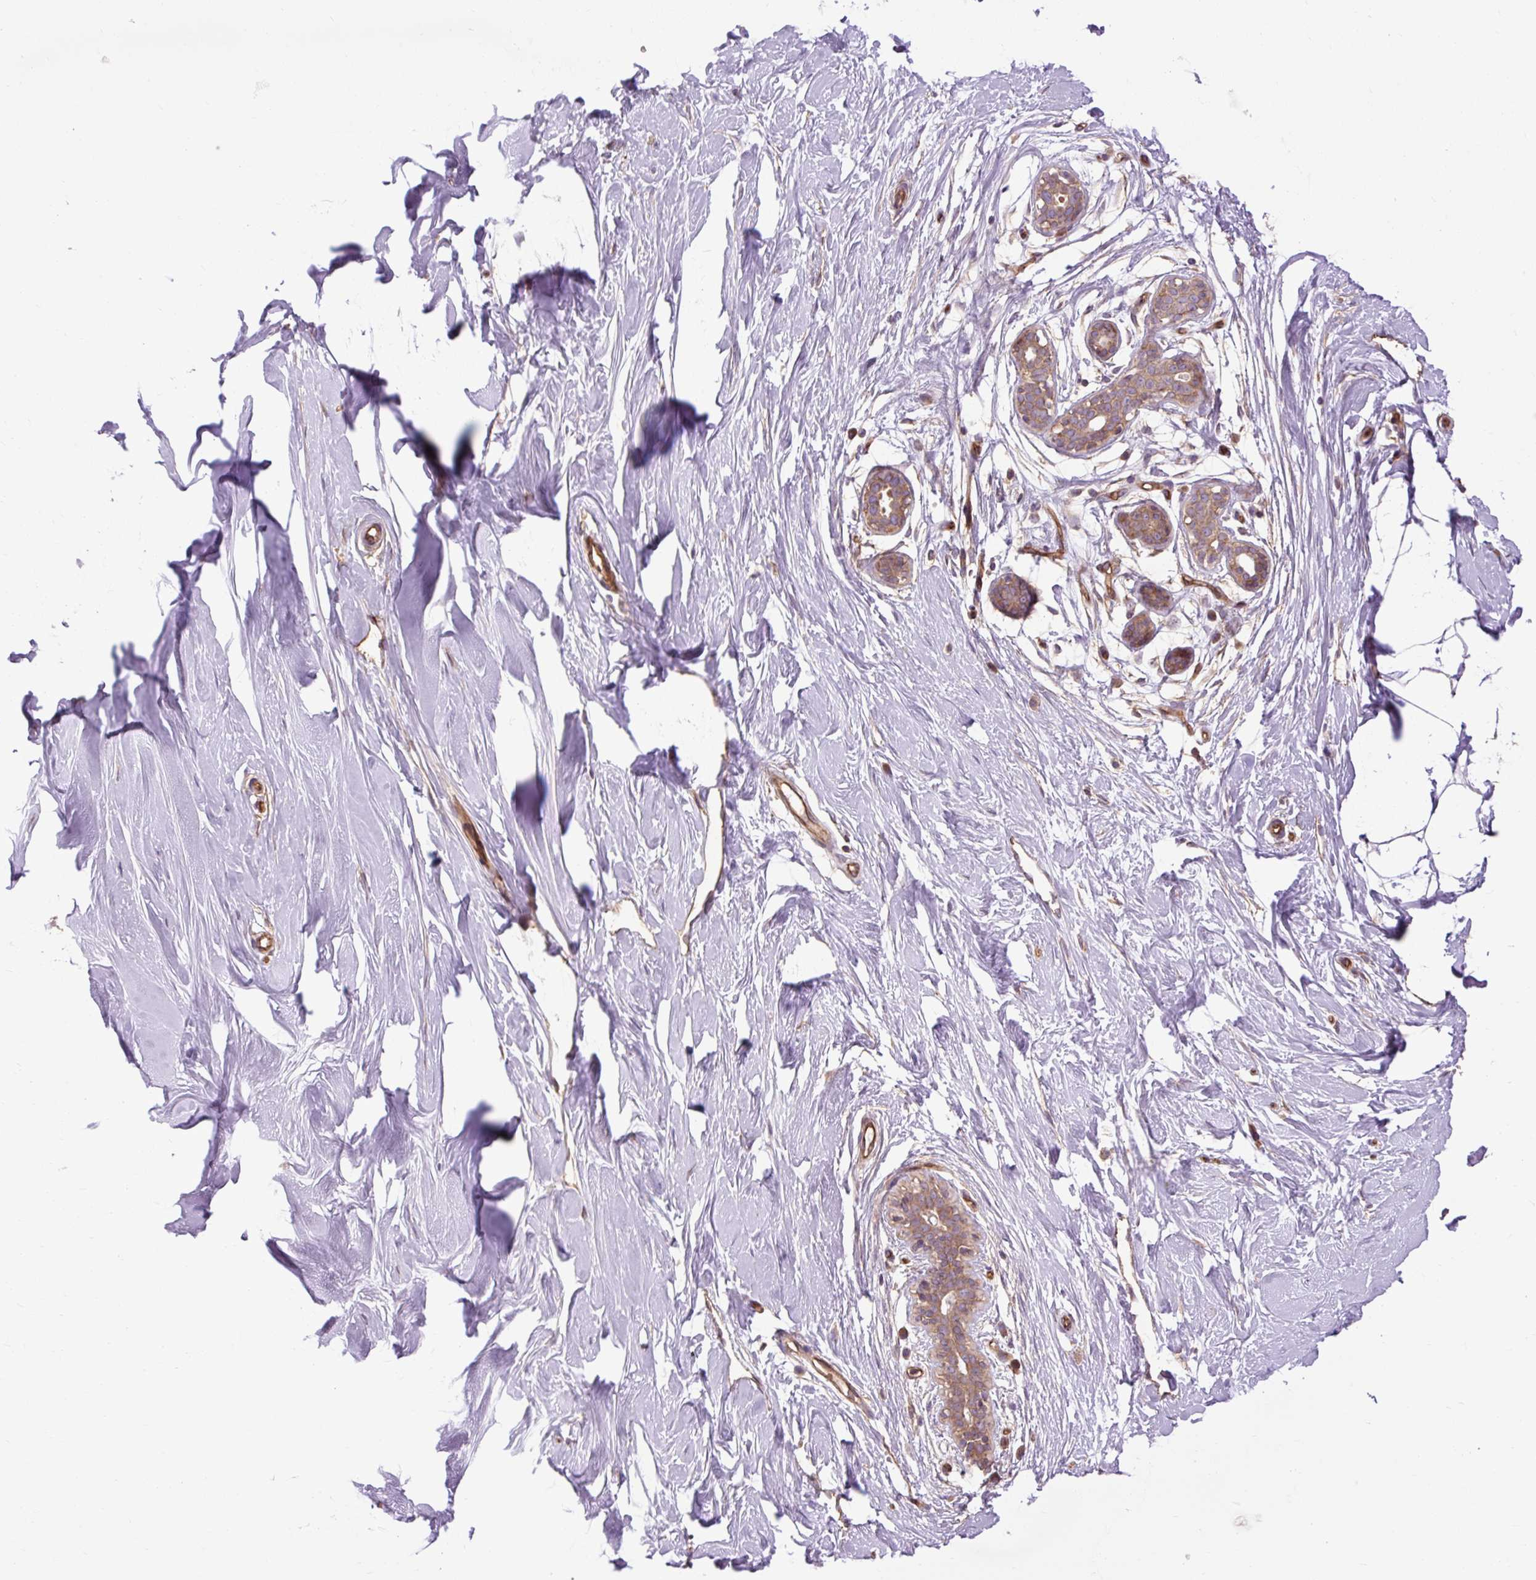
{"staining": {"intensity": "negative", "quantity": "none", "location": "none"}, "tissue": "breast", "cell_type": "Adipocytes", "image_type": "normal", "snomed": [{"axis": "morphology", "description": "Normal tissue, NOS"}, {"axis": "topography", "description": "Breast"}], "caption": "DAB immunohistochemical staining of normal breast demonstrates no significant expression in adipocytes. (Brightfield microscopy of DAB IHC at high magnification).", "gene": "CCDC93", "patient": {"sex": "female", "age": 27}}